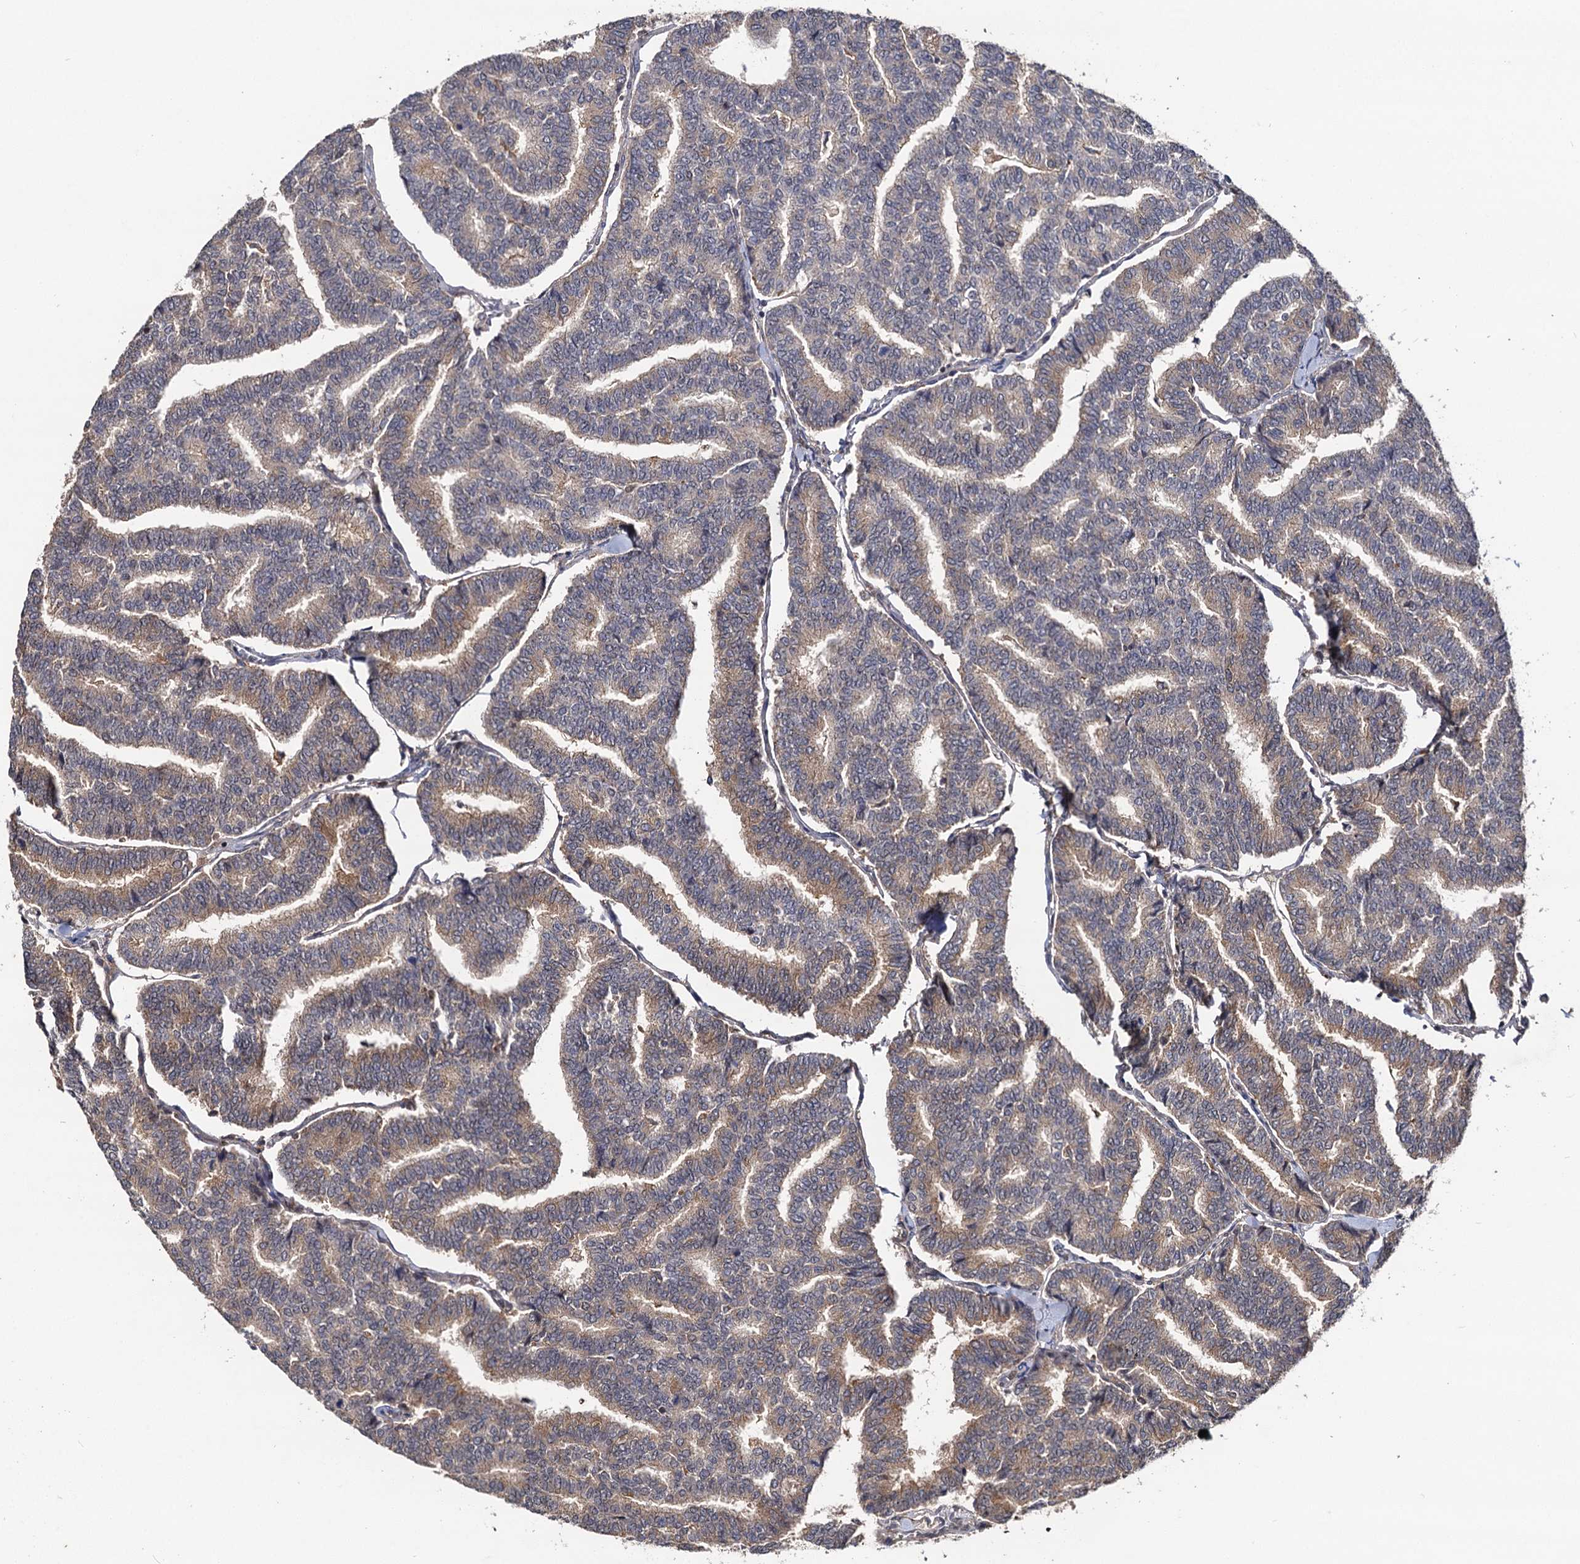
{"staining": {"intensity": "weak", "quantity": "25%-75%", "location": "cytoplasmic/membranous"}, "tissue": "thyroid cancer", "cell_type": "Tumor cells", "image_type": "cancer", "snomed": [{"axis": "morphology", "description": "Papillary adenocarcinoma, NOS"}, {"axis": "topography", "description": "Thyroid gland"}], "caption": "Protein staining reveals weak cytoplasmic/membranous positivity in about 25%-75% of tumor cells in thyroid papillary adenocarcinoma.", "gene": "KXD1", "patient": {"sex": "female", "age": 35}}